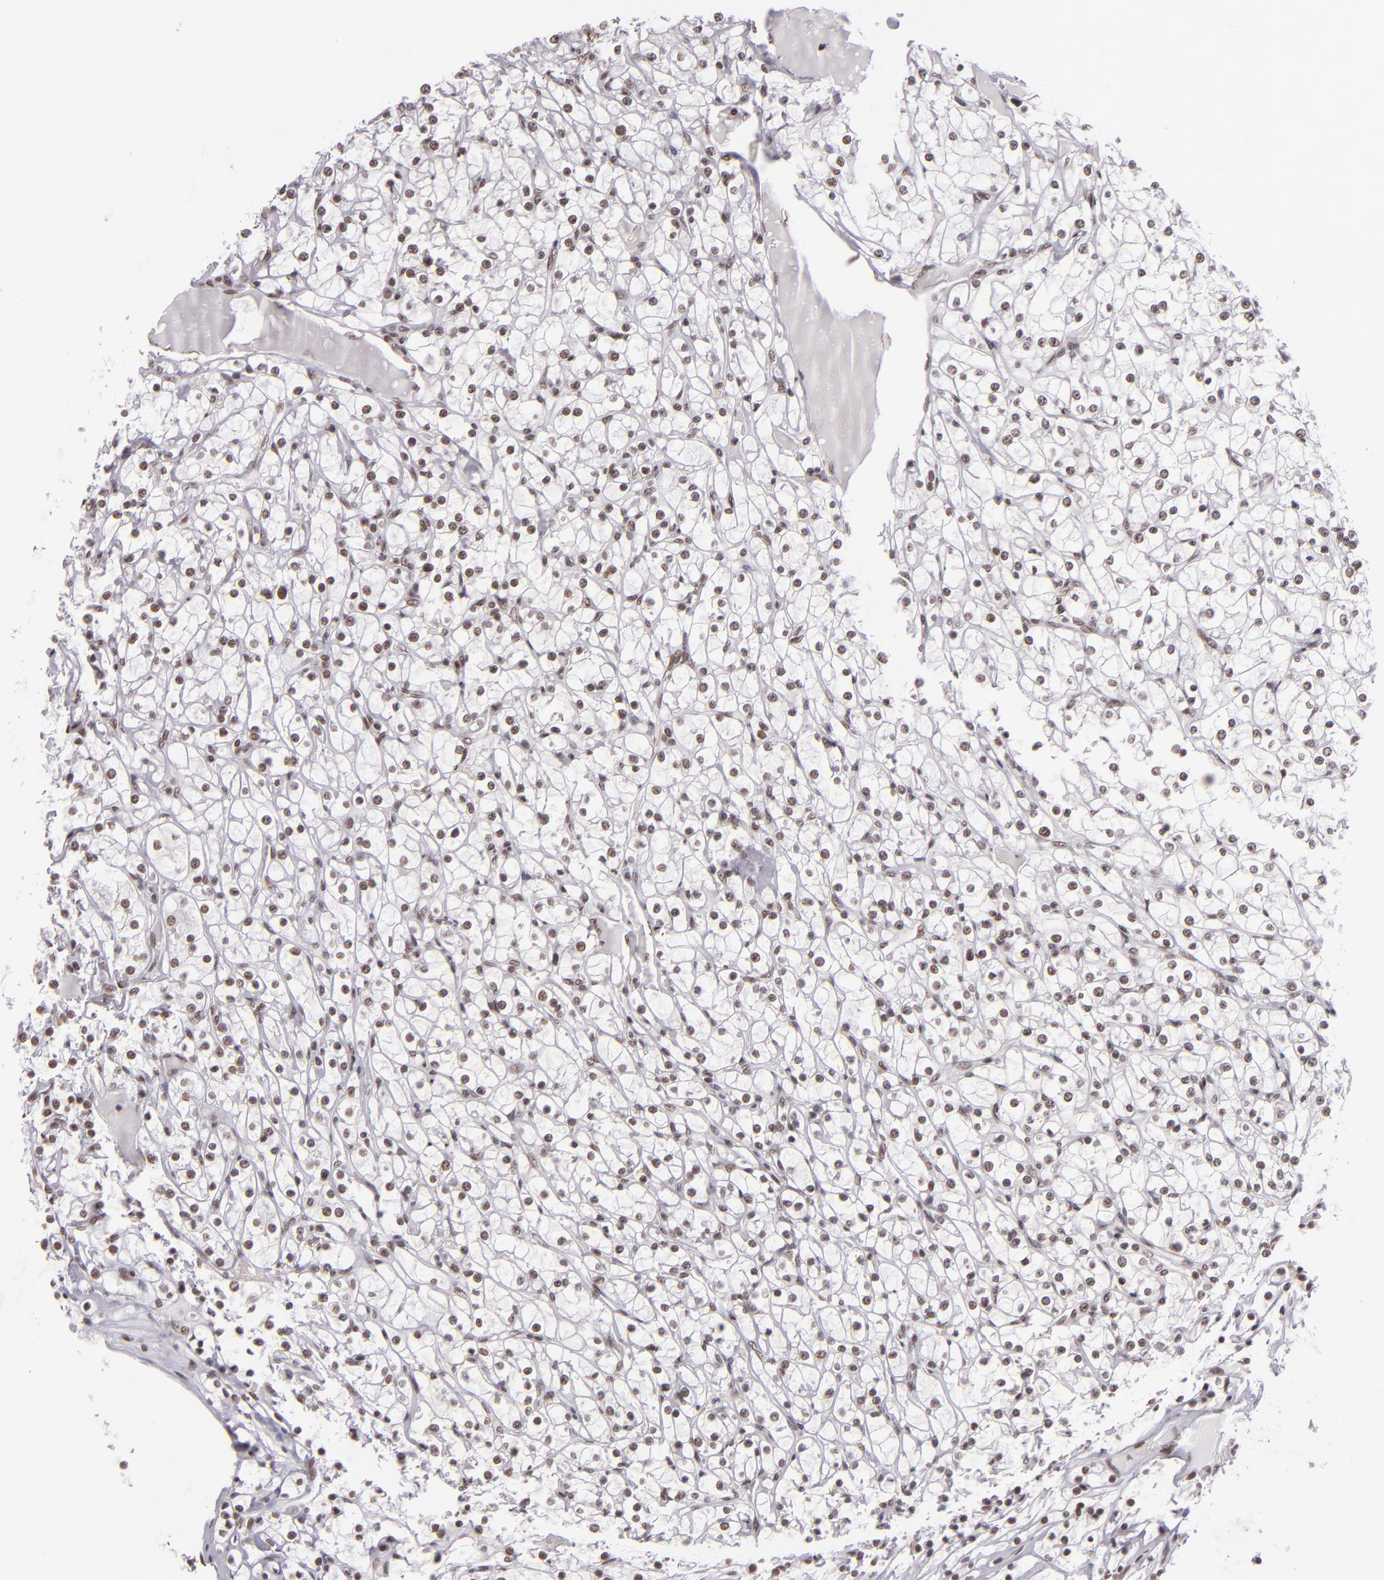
{"staining": {"intensity": "weak", "quantity": ">75%", "location": "nuclear"}, "tissue": "renal cancer", "cell_type": "Tumor cells", "image_type": "cancer", "snomed": [{"axis": "morphology", "description": "Adenocarcinoma, NOS"}, {"axis": "topography", "description": "Kidney"}], "caption": "A histopathology image of human renal adenocarcinoma stained for a protein displays weak nuclear brown staining in tumor cells.", "gene": "BRD8", "patient": {"sex": "female", "age": 73}}